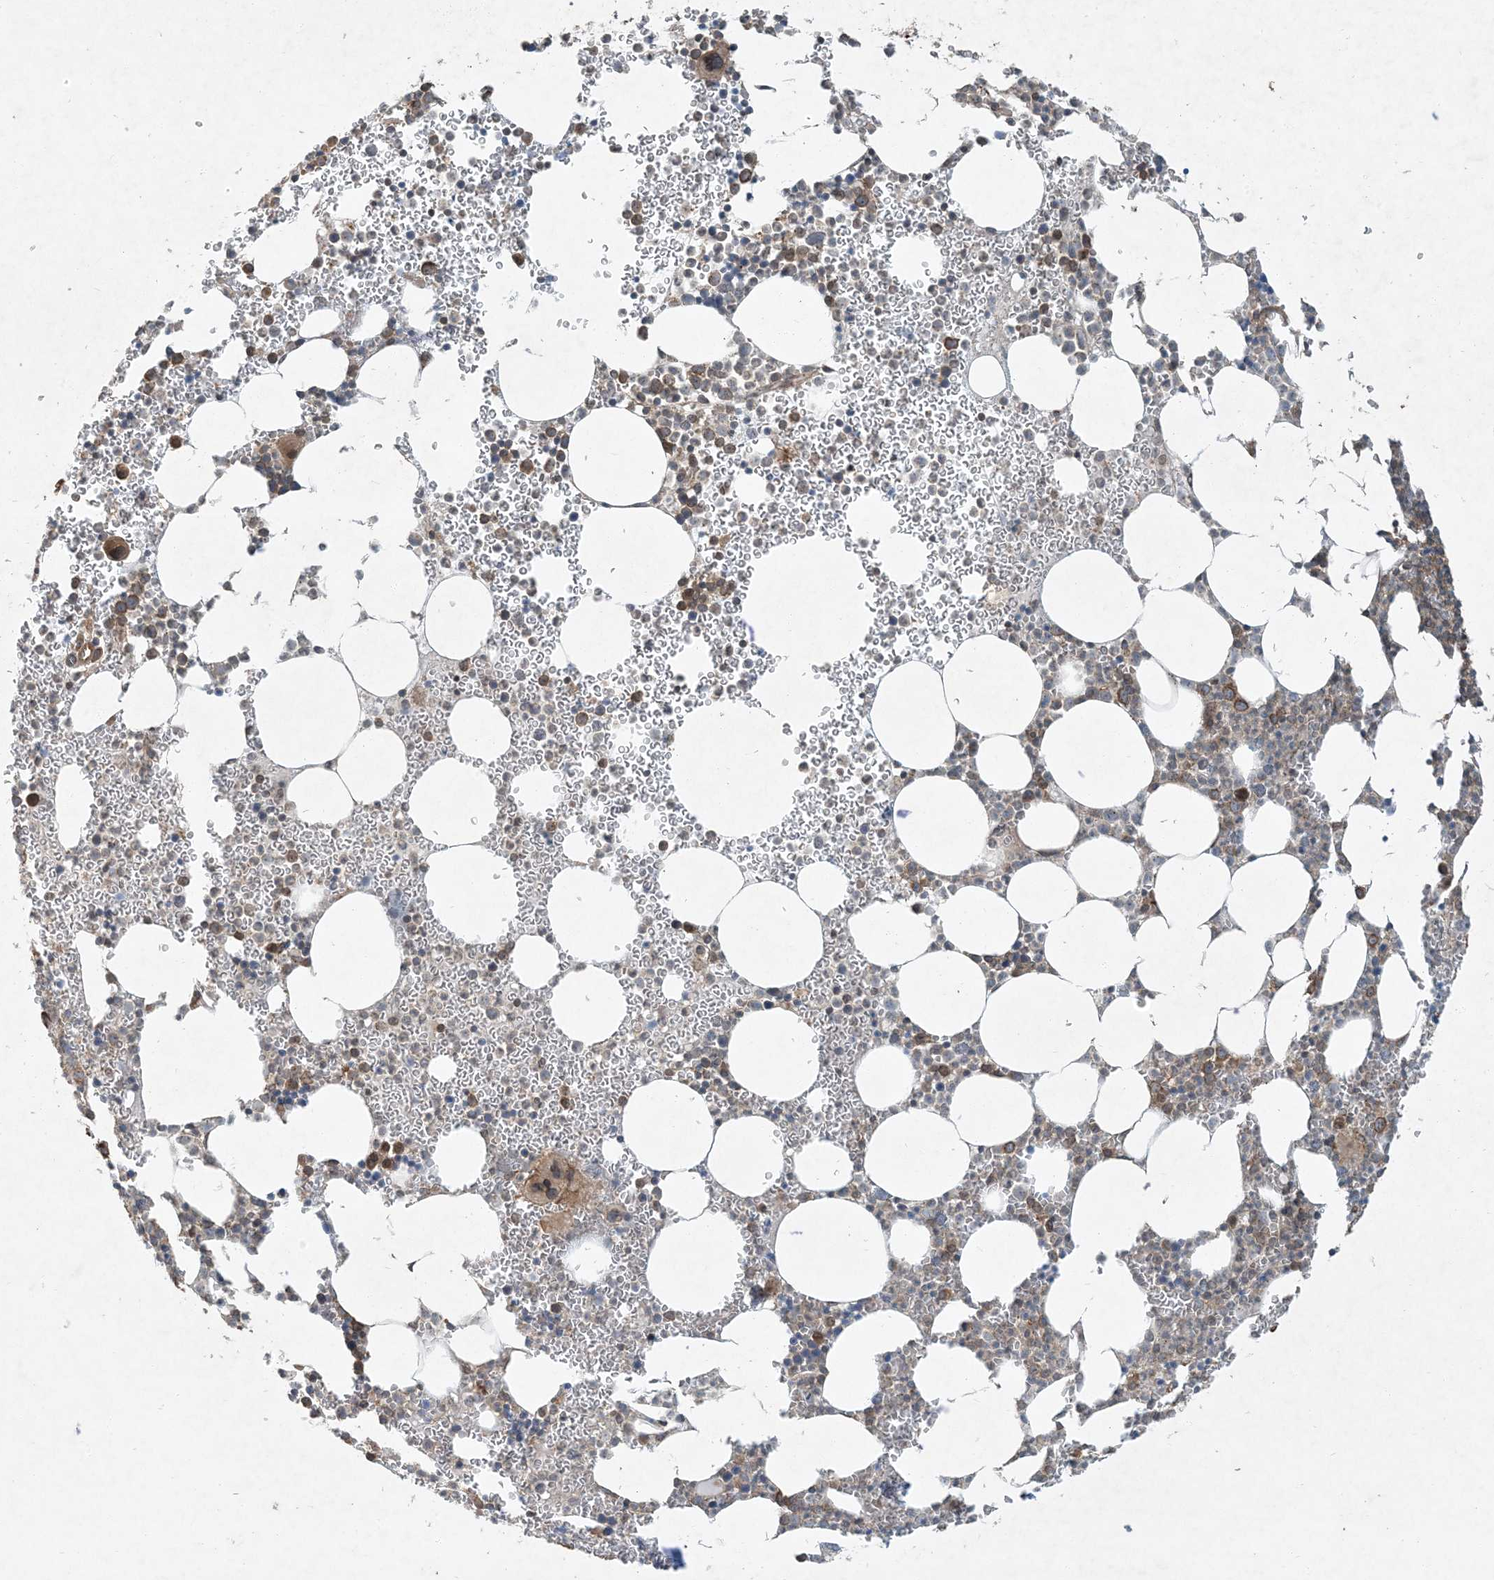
{"staining": {"intensity": "moderate", "quantity": ">75%", "location": "cytoplasmic/membranous"}, "tissue": "bone marrow", "cell_type": "Hematopoietic cells", "image_type": "normal", "snomed": [{"axis": "morphology", "description": "Normal tissue, NOS"}, {"axis": "topography", "description": "Bone marrow"}], "caption": "Bone marrow stained with a brown dye displays moderate cytoplasmic/membranous positive staining in about >75% of hematopoietic cells.", "gene": "COMMD8", "patient": {"sex": "female", "age": 78}}